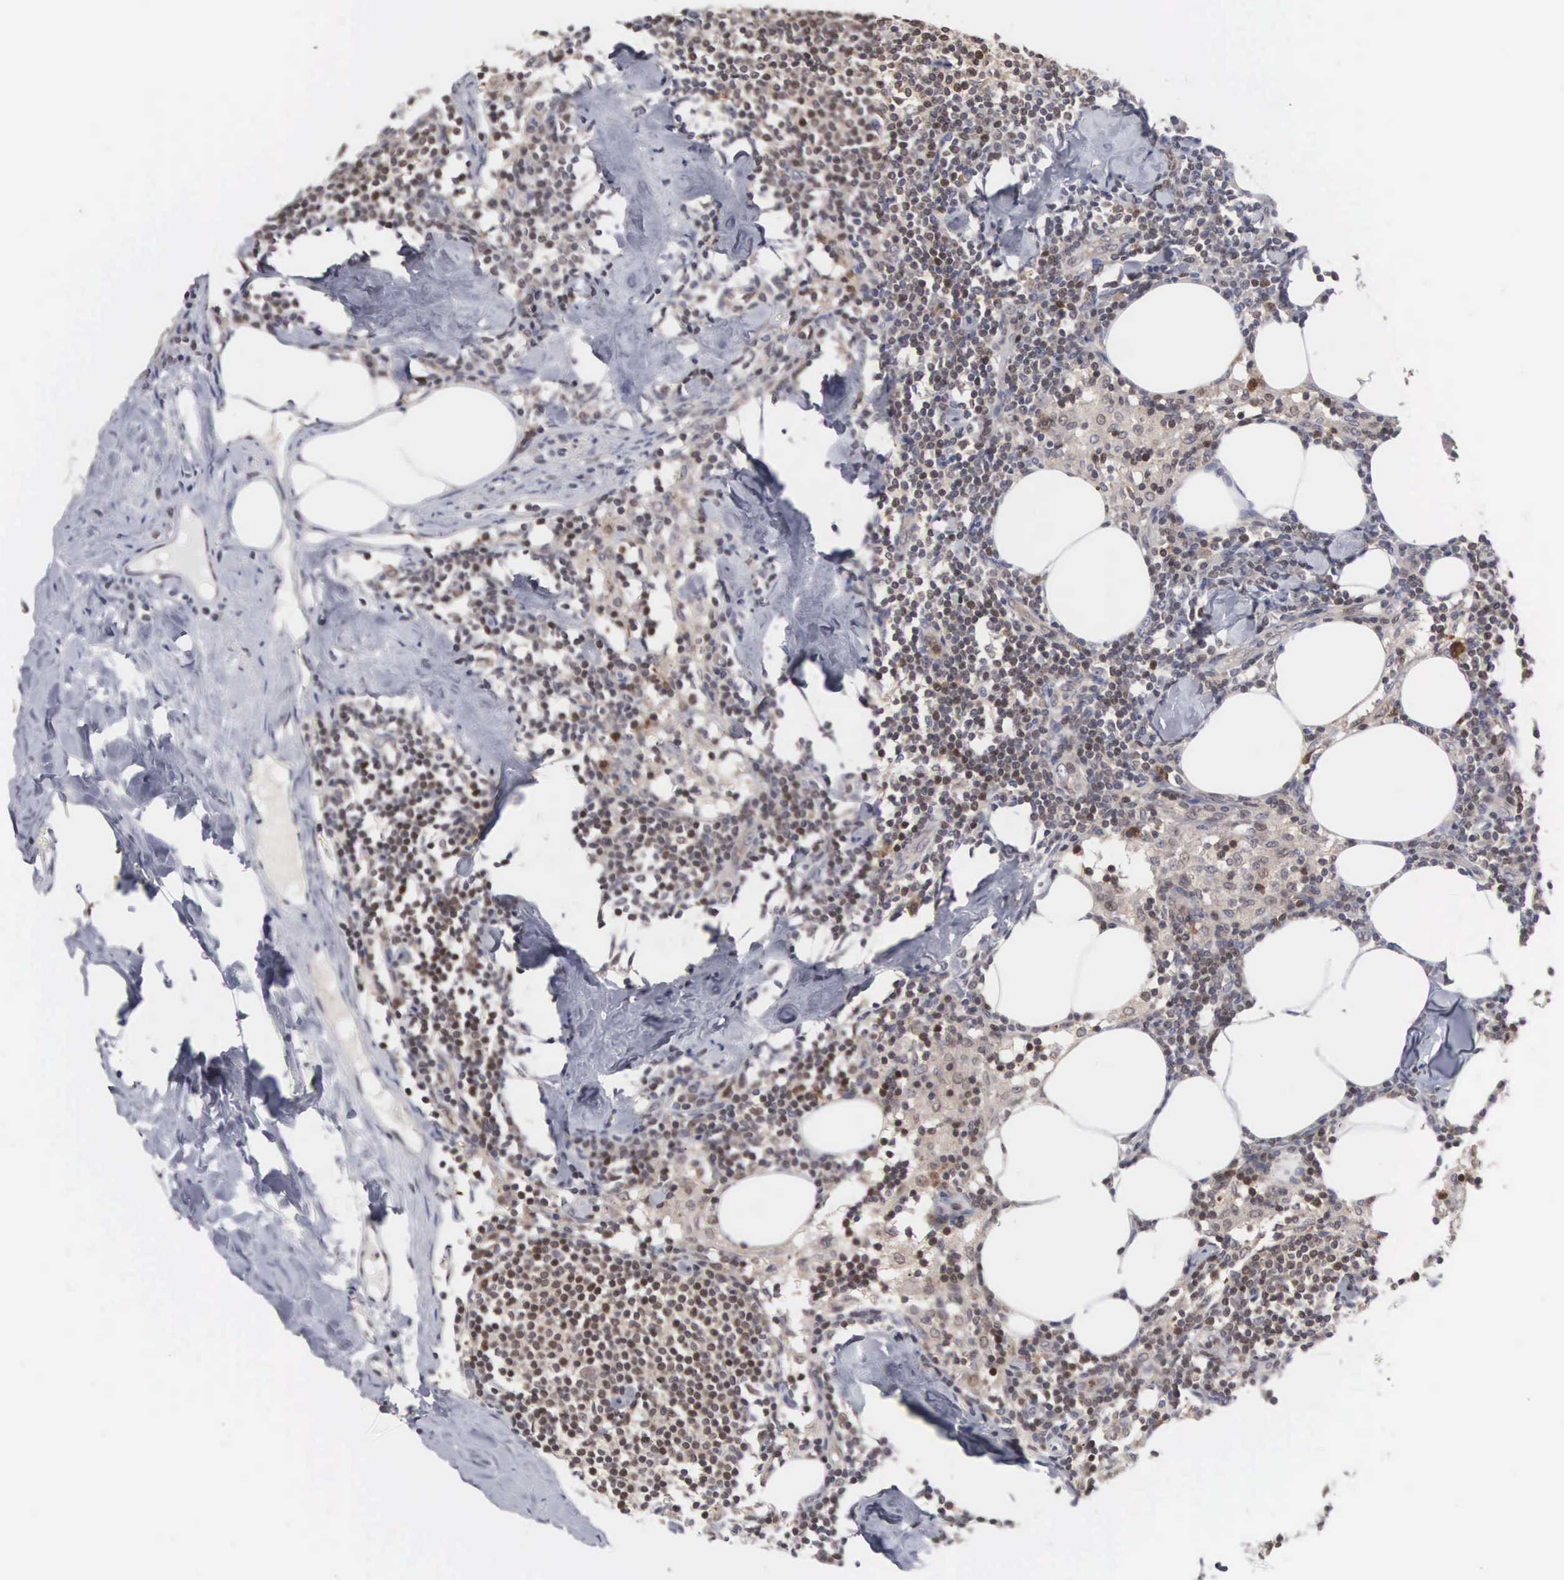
{"staining": {"intensity": "moderate", "quantity": "25%-75%", "location": "nuclear"}, "tissue": "lymph node", "cell_type": "Germinal center cells", "image_type": "normal", "snomed": [{"axis": "morphology", "description": "Normal tissue, NOS"}, {"axis": "topography", "description": "Lymph node"}], "caption": "A high-resolution micrograph shows immunohistochemistry (IHC) staining of benign lymph node, which exhibits moderate nuclear expression in approximately 25%-75% of germinal center cells.", "gene": "ACOT4", "patient": {"sex": "male", "age": 67}}